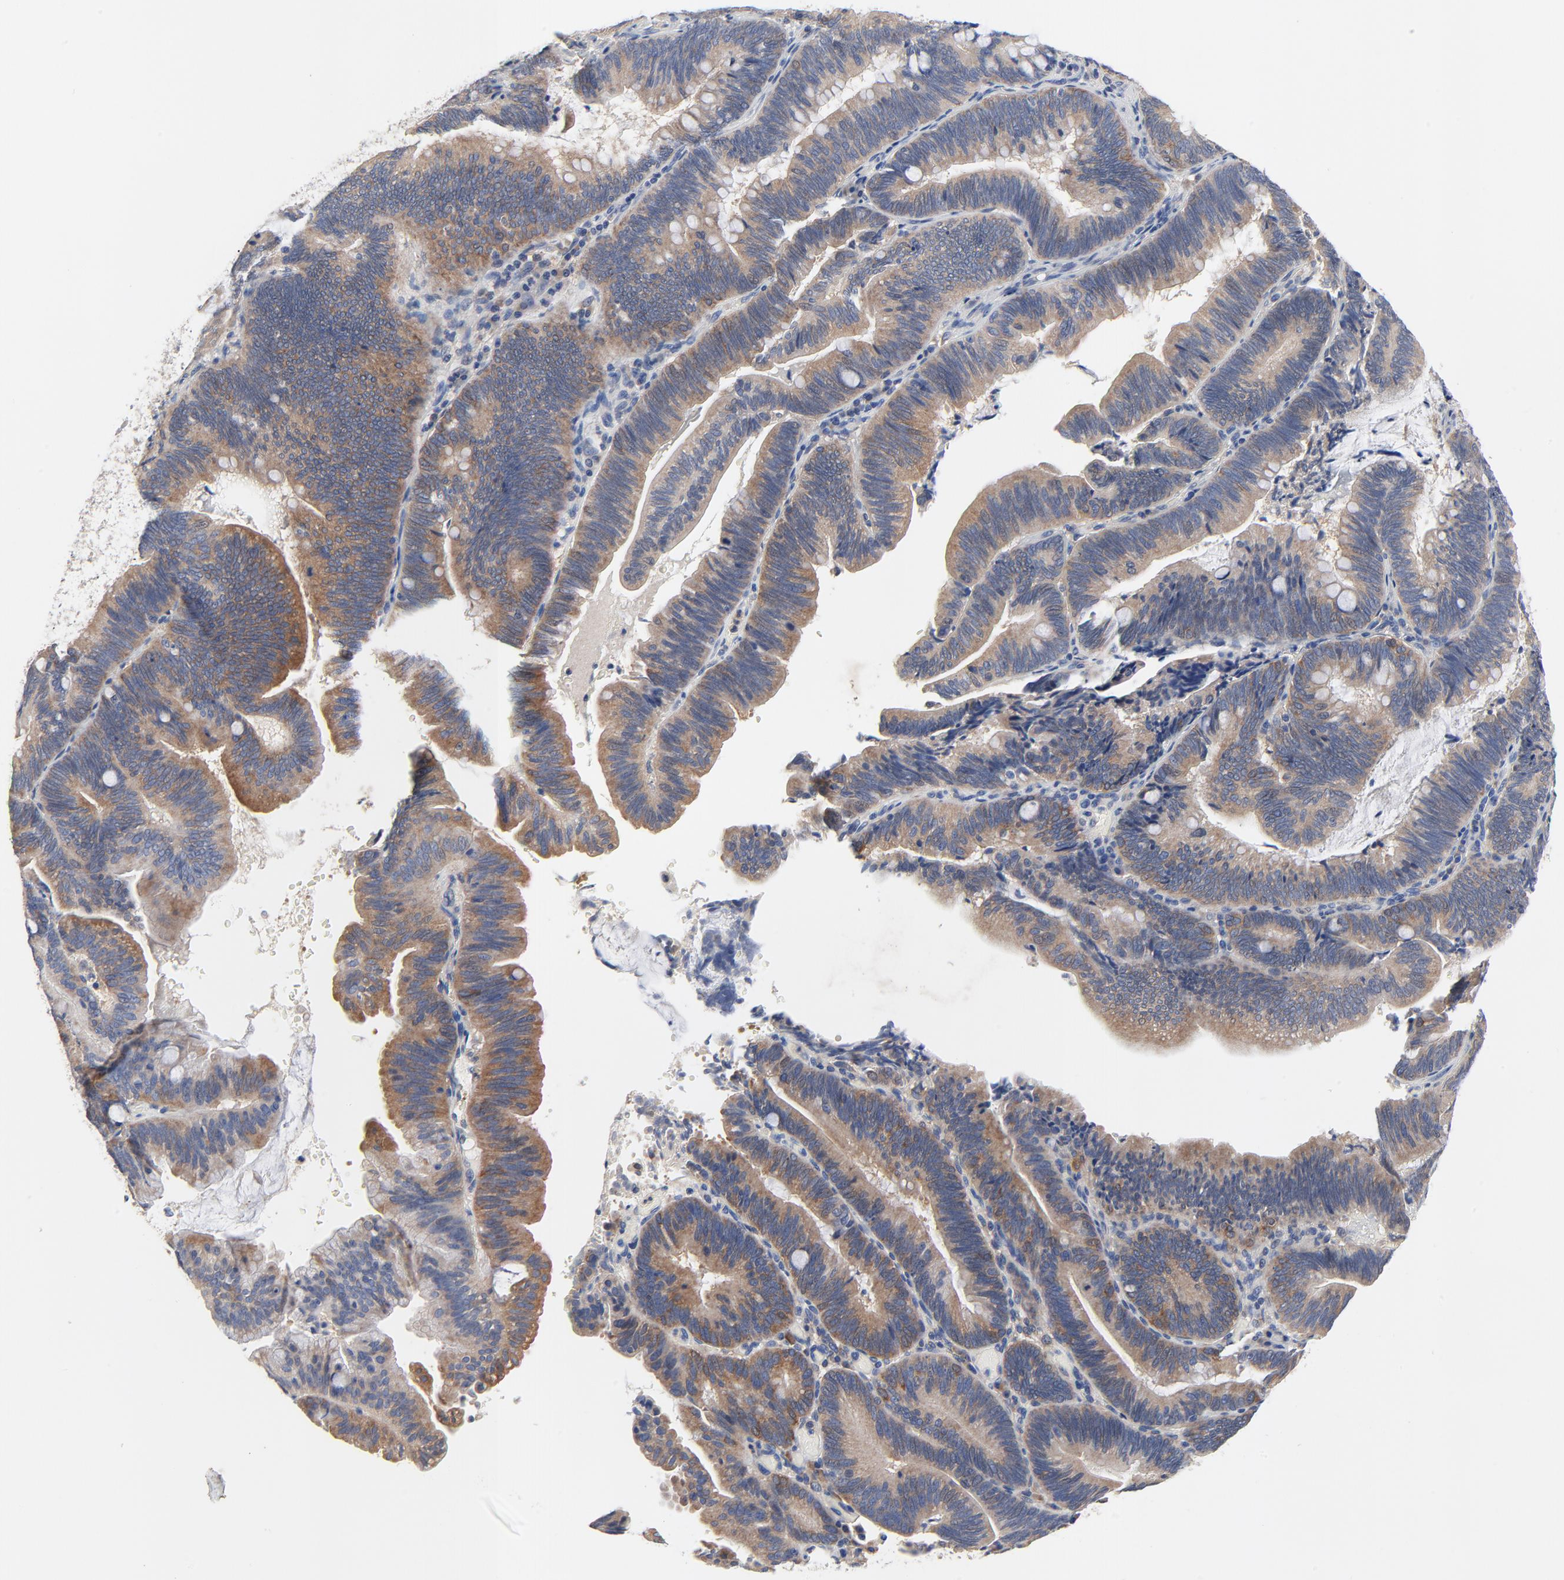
{"staining": {"intensity": "moderate", "quantity": ">75%", "location": "cytoplasmic/membranous"}, "tissue": "pancreatic cancer", "cell_type": "Tumor cells", "image_type": "cancer", "snomed": [{"axis": "morphology", "description": "Adenocarcinoma, NOS"}, {"axis": "topography", "description": "Pancreas"}], "caption": "The micrograph exhibits a brown stain indicating the presence of a protein in the cytoplasmic/membranous of tumor cells in pancreatic adenocarcinoma. (Stains: DAB (3,3'-diaminobenzidine) in brown, nuclei in blue, Microscopy: brightfield microscopy at high magnification).", "gene": "VAV2", "patient": {"sex": "male", "age": 82}}